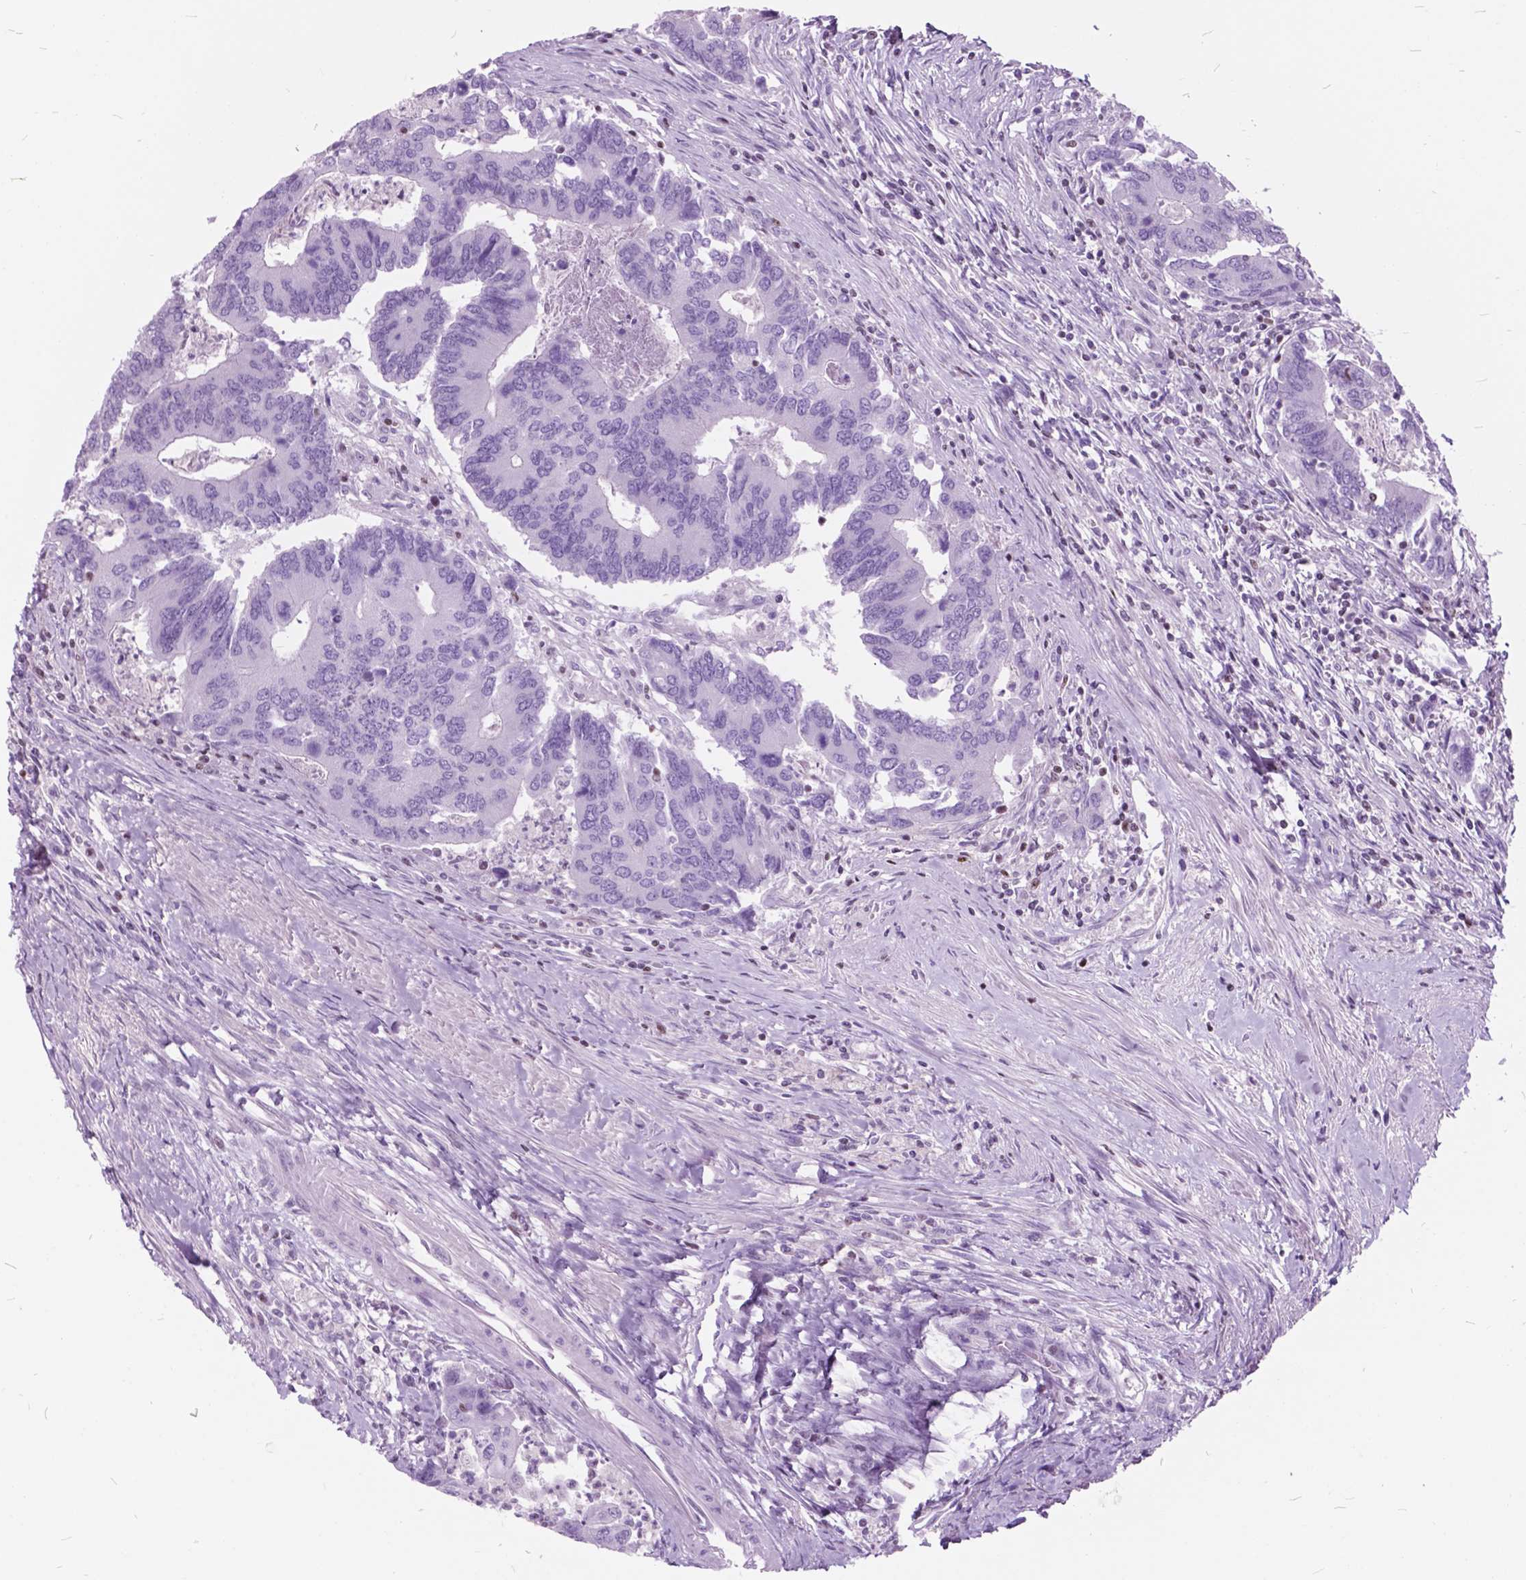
{"staining": {"intensity": "negative", "quantity": "none", "location": "none"}, "tissue": "colorectal cancer", "cell_type": "Tumor cells", "image_type": "cancer", "snomed": [{"axis": "morphology", "description": "Adenocarcinoma, NOS"}, {"axis": "topography", "description": "Colon"}], "caption": "This is a histopathology image of immunohistochemistry (IHC) staining of colorectal cancer (adenocarcinoma), which shows no expression in tumor cells.", "gene": "SP140", "patient": {"sex": "female", "age": 67}}